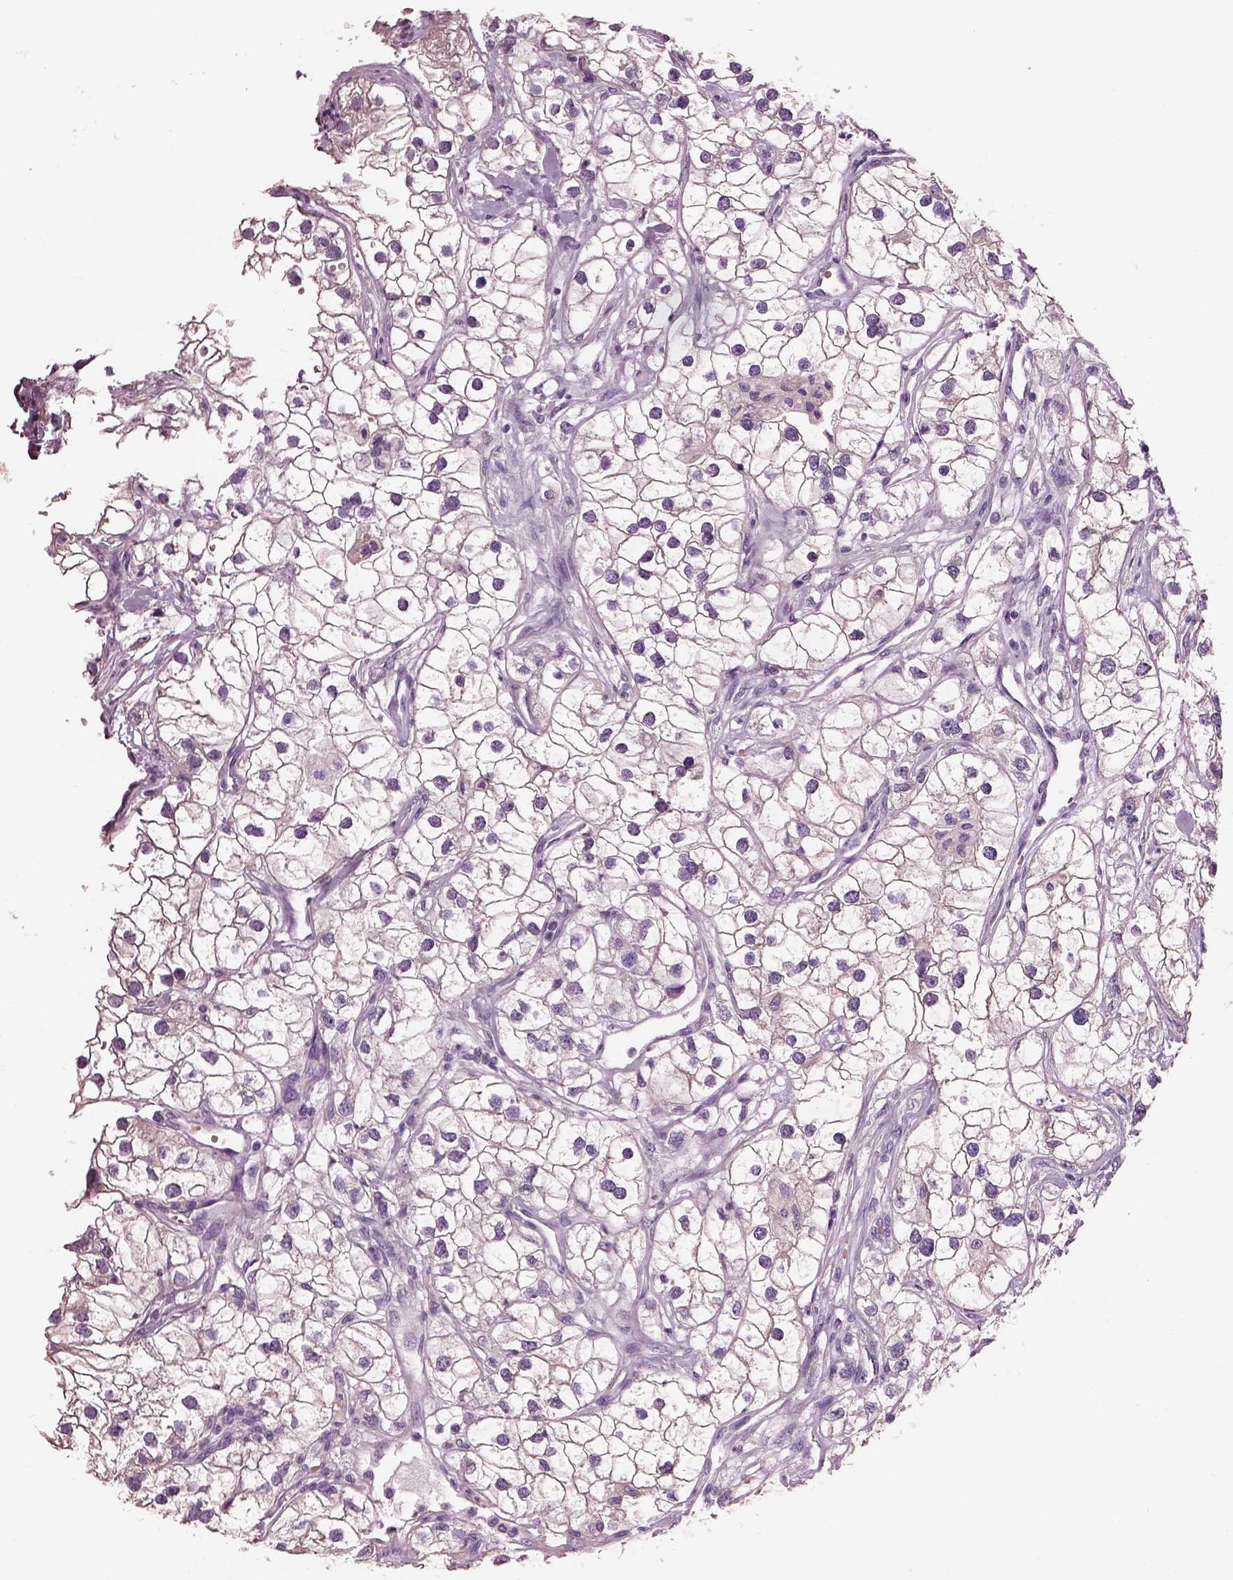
{"staining": {"intensity": "negative", "quantity": "none", "location": "none"}, "tissue": "renal cancer", "cell_type": "Tumor cells", "image_type": "cancer", "snomed": [{"axis": "morphology", "description": "Adenocarcinoma, NOS"}, {"axis": "topography", "description": "Kidney"}], "caption": "DAB (3,3'-diaminobenzidine) immunohistochemical staining of adenocarcinoma (renal) reveals no significant positivity in tumor cells.", "gene": "ELSPBP1", "patient": {"sex": "male", "age": 59}}